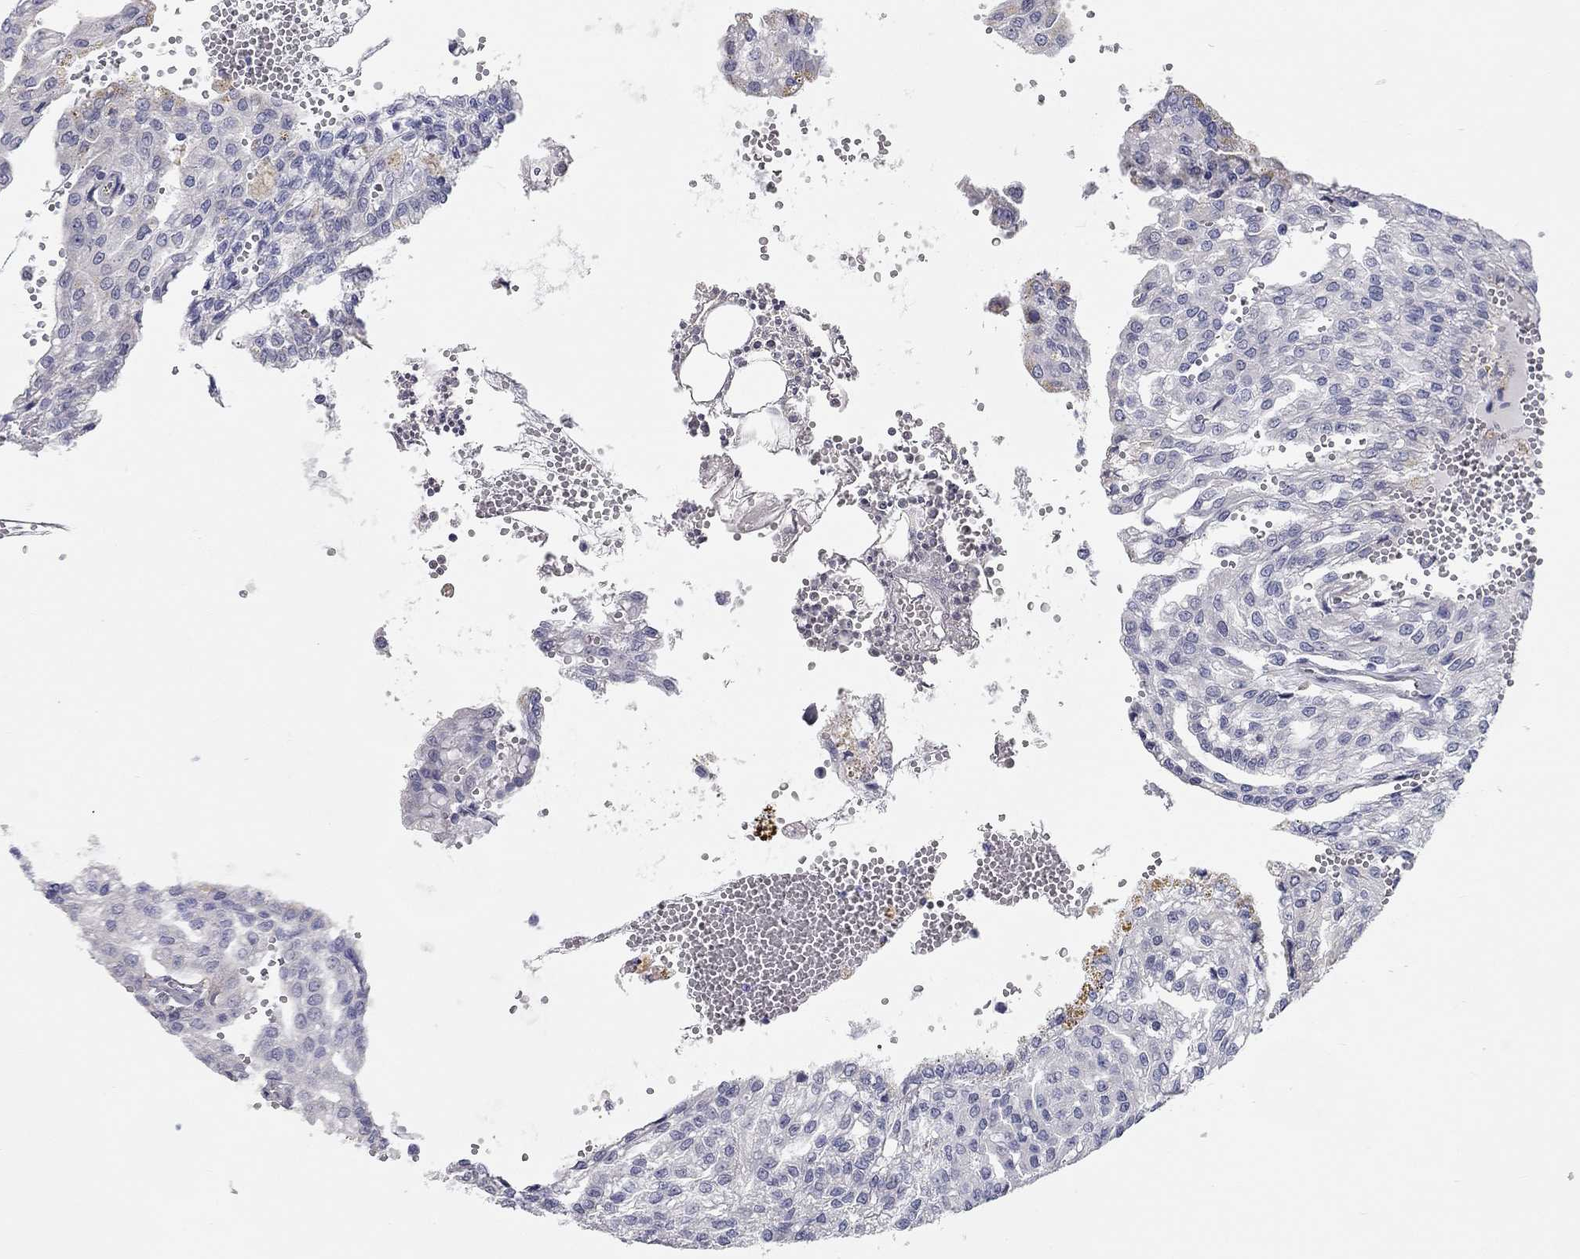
{"staining": {"intensity": "negative", "quantity": "none", "location": "none"}, "tissue": "renal cancer", "cell_type": "Tumor cells", "image_type": "cancer", "snomed": [{"axis": "morphology", "description": "Adenocarcinoma, NOS"}, {"axis": "topography", "description": "Kidney"}], "caption": "Human renal adenocarcinoma stained for a protein using IHC exhibits no staining in tumor cells.", "gene": "XAGE2", "patient": {"sex": "male", "age": 63}}